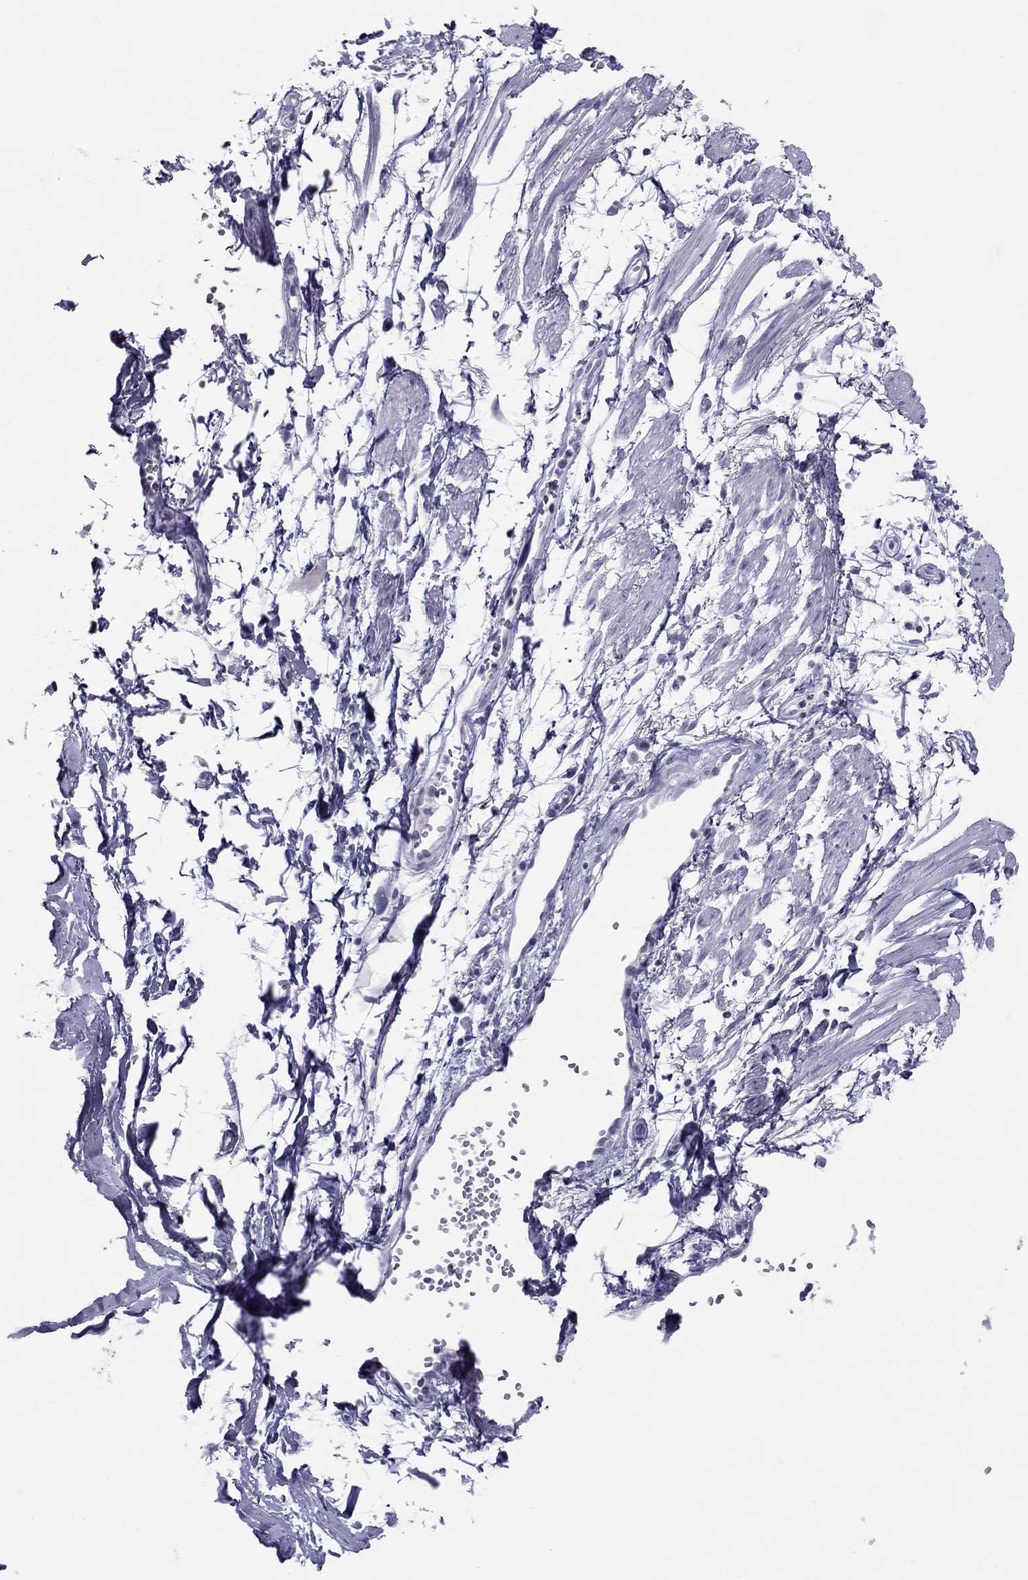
{"staining": {"intensity": "negative", "quantity": "none", "location": "none"}, "tissue": "adipose tissue", "cell_type": "Adipocytes", "image_type": "normal", "snomed": [{"axis": "morphology", "description": "Normal tissue, NOS"}, {"axis": "morphology", "description": "Squamous cell carcinoma, NOS"}, {"axis": "topography", "description": "Cartilage tissue"}, {"axis": "topography", "description": "Lung"}], "caption": "DAB immunohistochemical staining of normal adipose tissue exhibits no significant positivity in adipocytes. (Stains: DAB (3,3'-diaminobenzidine) immunohistochemistry (IHC) with hematoxylin counter stain, Microscopy: brightfield microscopy at high magnification).", "gene": "CHRNB3", "patient": {"sex": "male", "age": 66}}